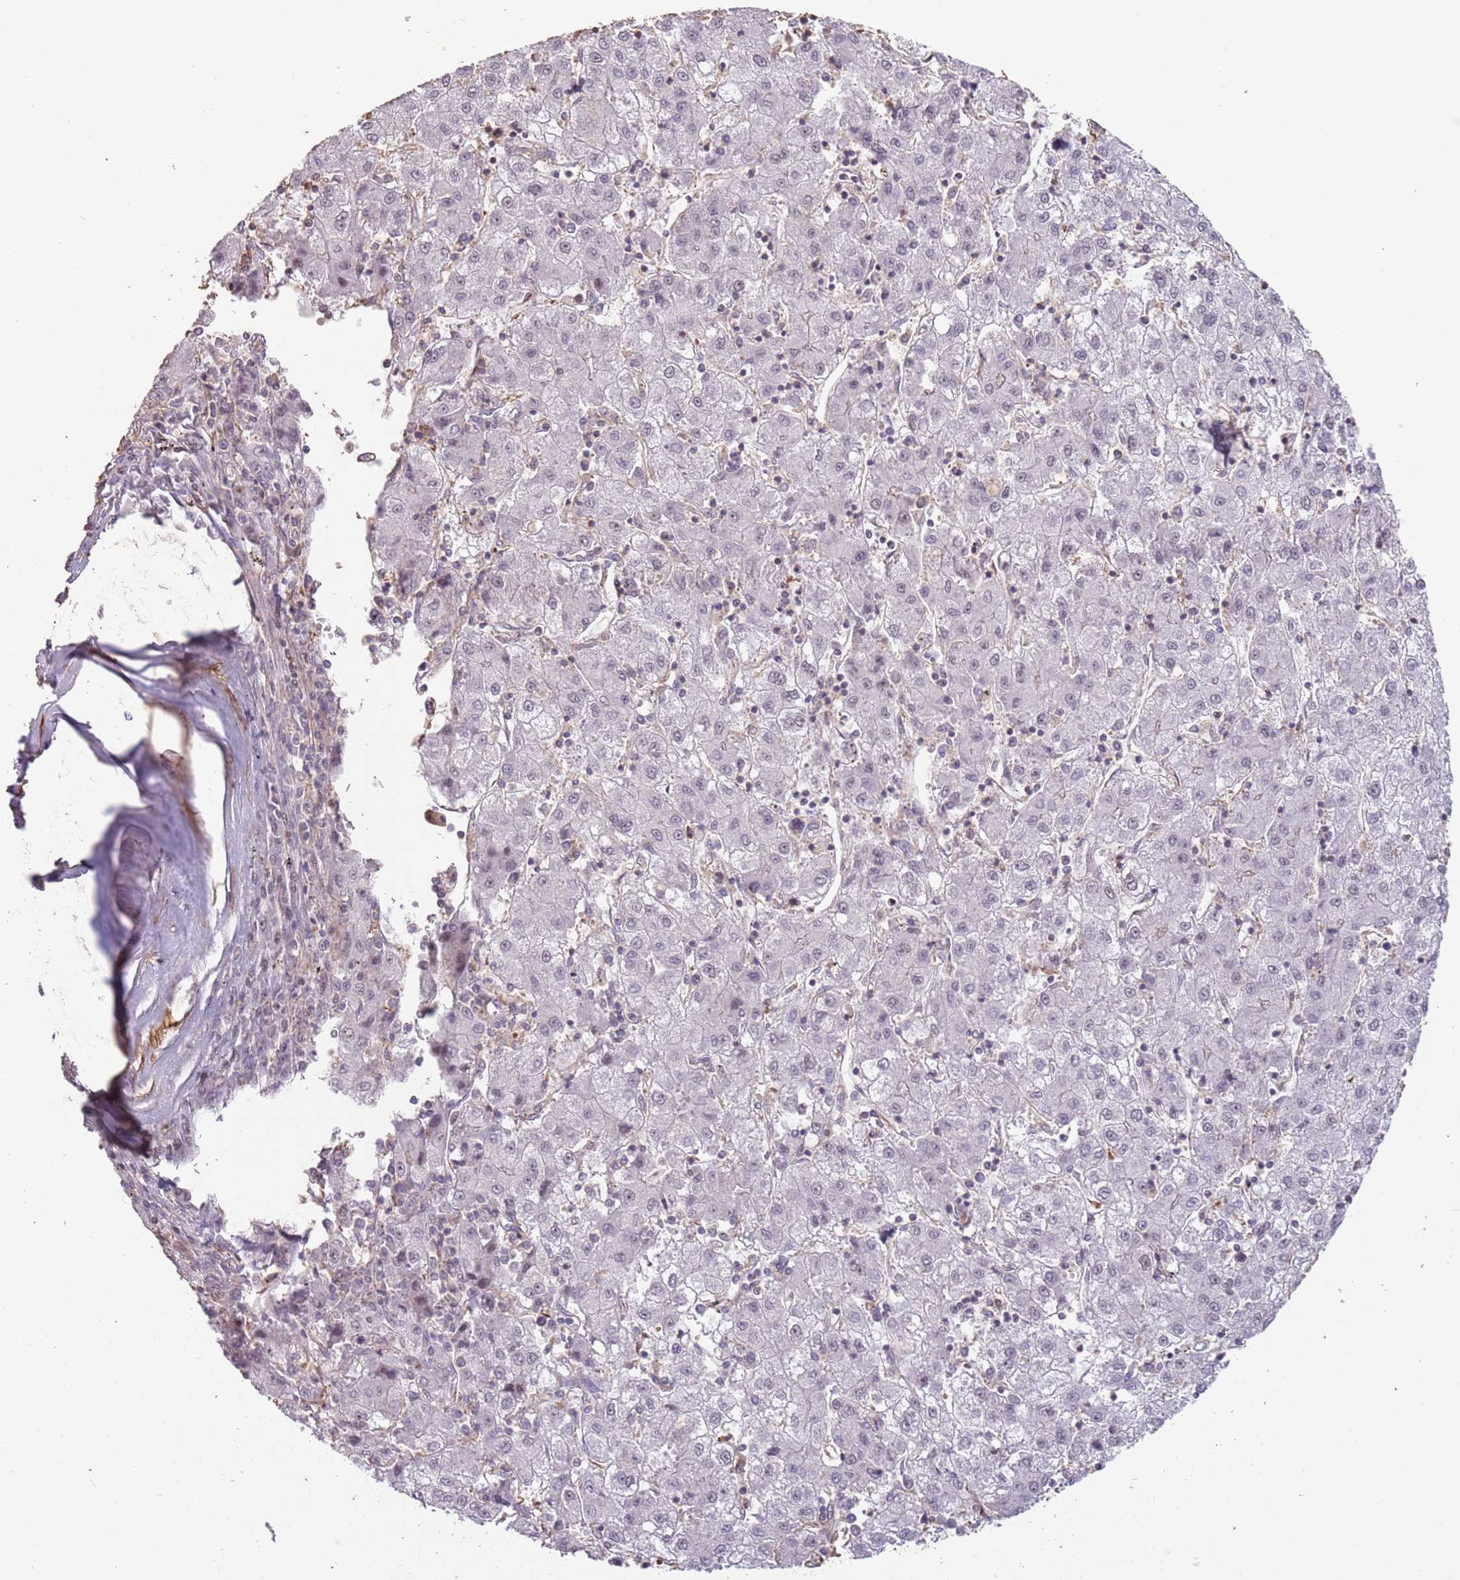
{"staining": {"intensity": "negative", "quantity": "none", "location": "none"}, "tissue": "liver cancer", "cell_type": "Tumor cells", "image_type": "cancer", "snomed": [{"axis": "morphology", "description": "Carcinoma, Hepatocellular, NOS"}, {"axis": "topography", "description": "Liver"}], "caption": "Tumor cells are negative for protein expression in human hepatocellular carcinoma (liver).", "gene": "ADTRP", "patient": {"sex": "male", "age": 72}}